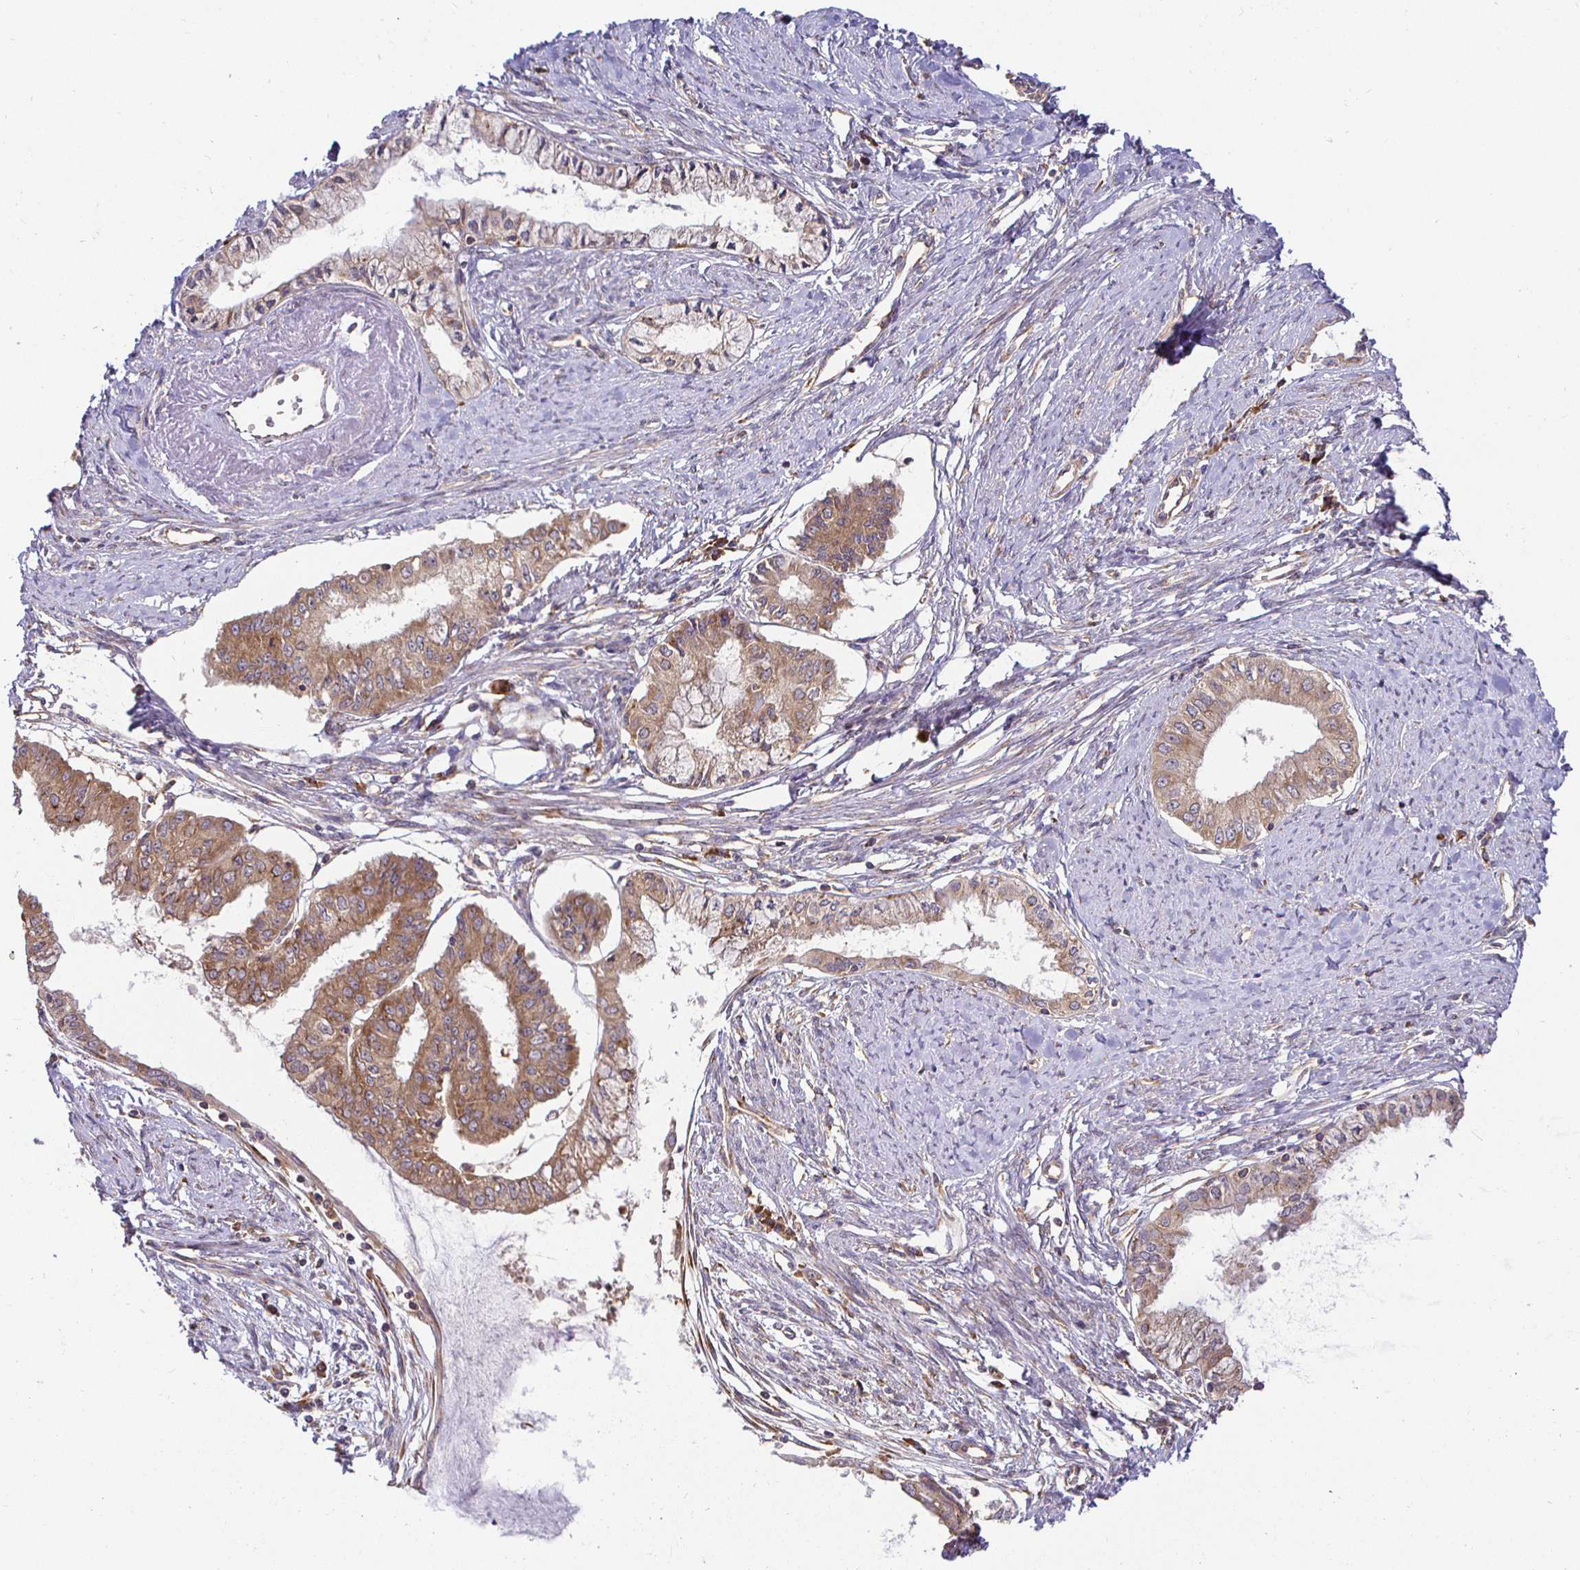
{"staining": {"intensity": "moderate", "quantity": ">75%", "location": "cytoplasmic/membranous"}, "tissue": "endometrial cancer", "cell_type": "Tumor cells", "image_type": "cancer", "snomed": [{"axis": "morphology", "description": "Adenocarcinoma, NOS"}, {"axis": "topography", "description": "Endometrium"}], "caption": "A micrograph of human endometrial adenocarcinoma stained for a protein reveals moderate cytoplasmic/membranous brown staining in tumor cells. (Brightfield microscopy of DAB IHC at high magnification).", "gene": "IRAK1", "patient": {"sex": "female", "age": 76}}